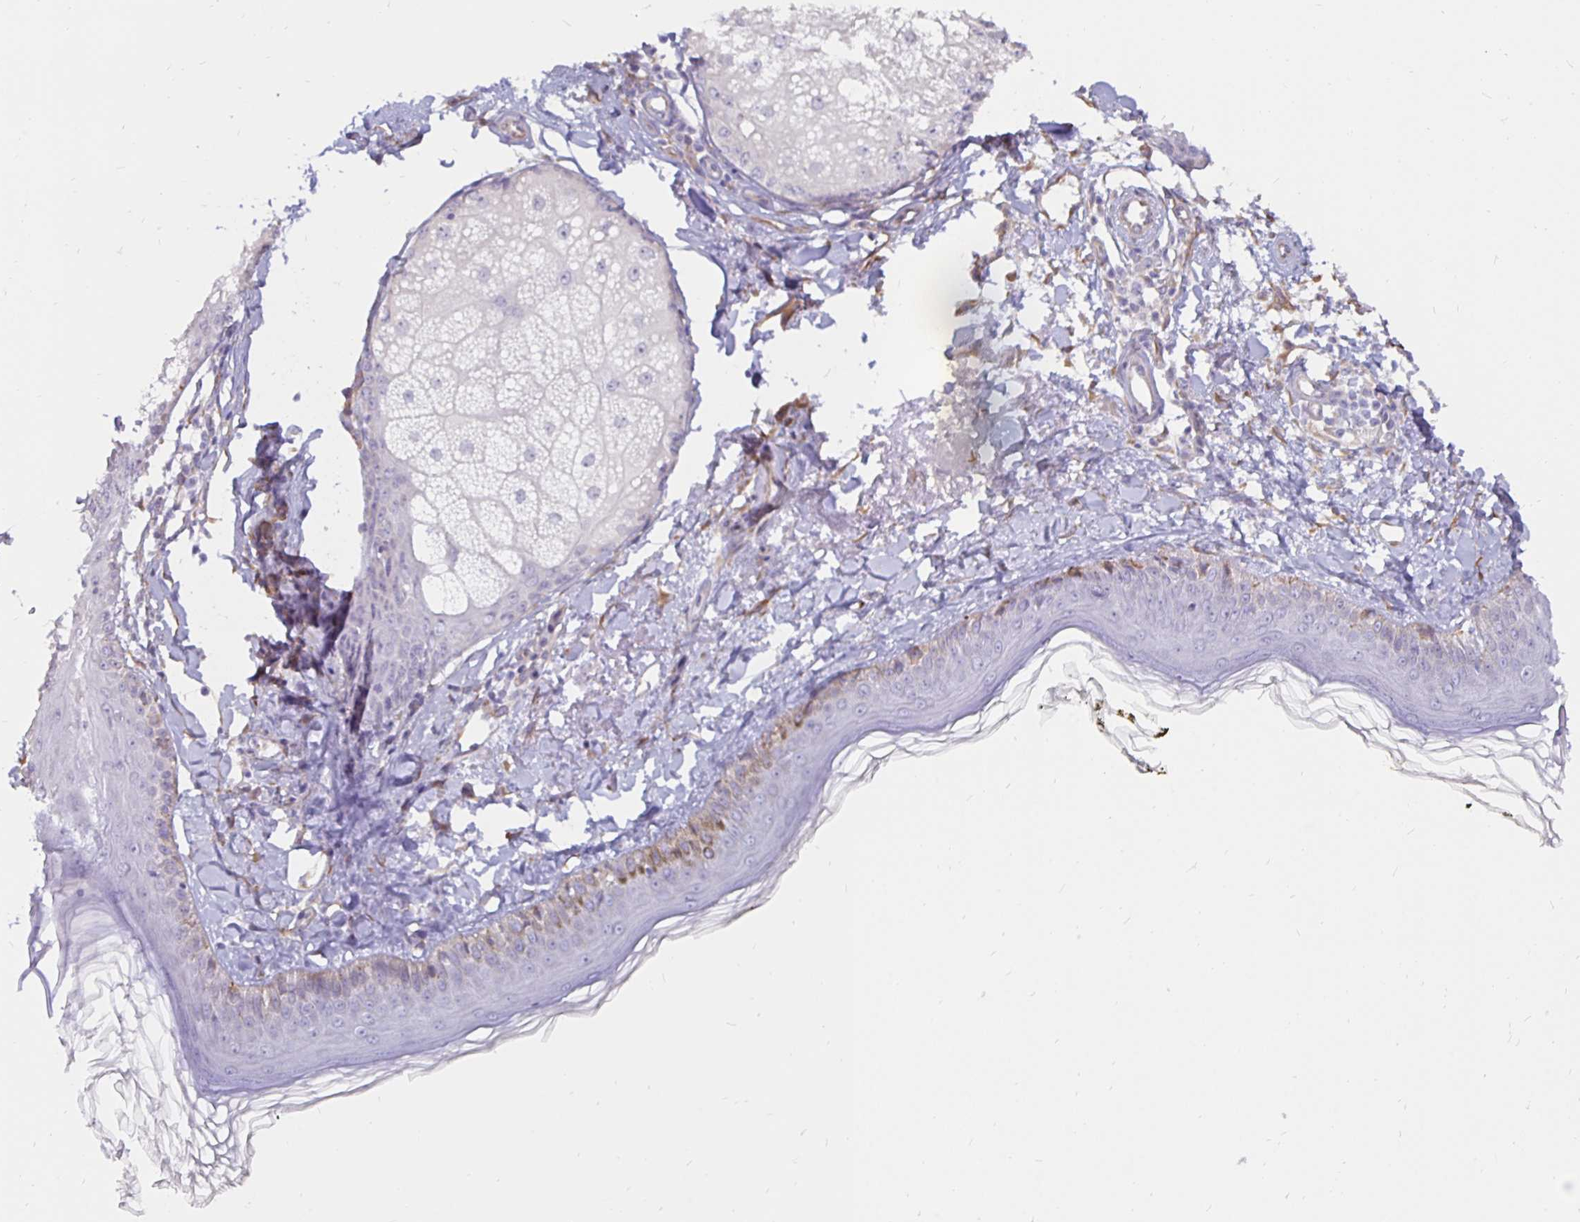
{"staining": {"intensity": "negative", "quantity": "none", "location": "none"}, "tissue": "skin", "cell_type": "Fibroblasts", "image_type": "normal", "snomed": [{"axis": "morphology", "description": "Normal tissue, NOS"}, {"axis": "topography", "description": "Skin"}], "caption": "The image shows no significant expression in fibroblasts of skin. (Stains: DAB (3,3'-diaminobenzidine) IHC with hematoxylin counter stain, Microscopy: brightfield microscopy at high magnification).", "gene": "DNAI2", "patient": {"sex": "male", "age": 76}}